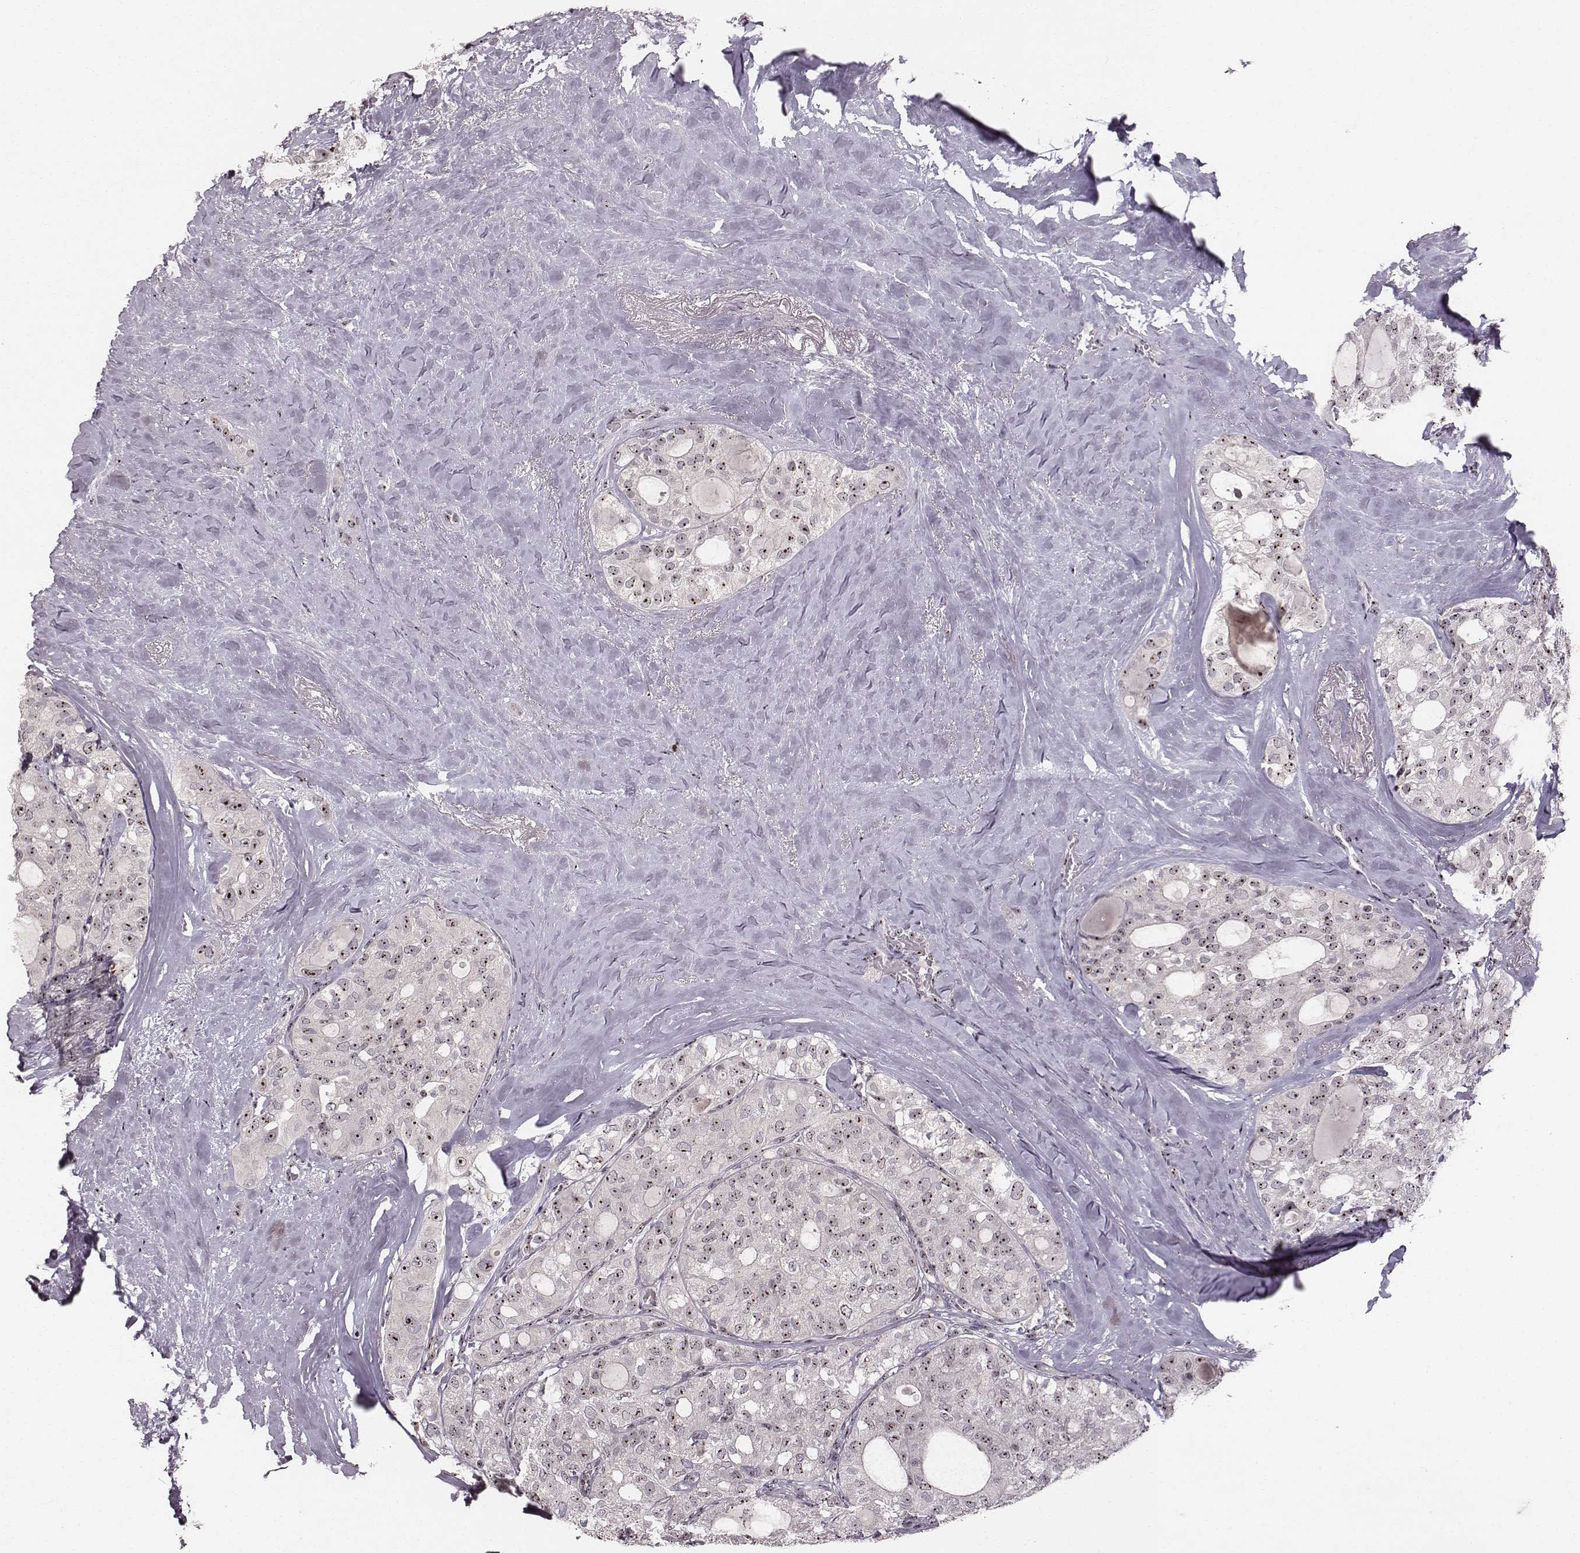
{"staining": {"intensity": "moderate", "quantity": ">75%", "location": "nuclear"}, "tissue": "thyroid cancer", "cell_type": "Tumor cells", "image_type": "cancer", "snomed": [{"axis": "morphology", "description": "Follicular adenoma carcinoma, NOS"}, {"axis": "topography", "description": "Thyroid gland"}], "caption": "Thyroid follicular adenoma carcinoma tissue displays moderate nuclear staining in approximately >75% of tumor cells Using DAB (3,3'-diaminobenzidine) (brown) and hematoxylin (blue) stains, captured at high magnification using brightfield microscopy.", "gene": "NOP56", "patient": {"sex": "male", "age": 75}}